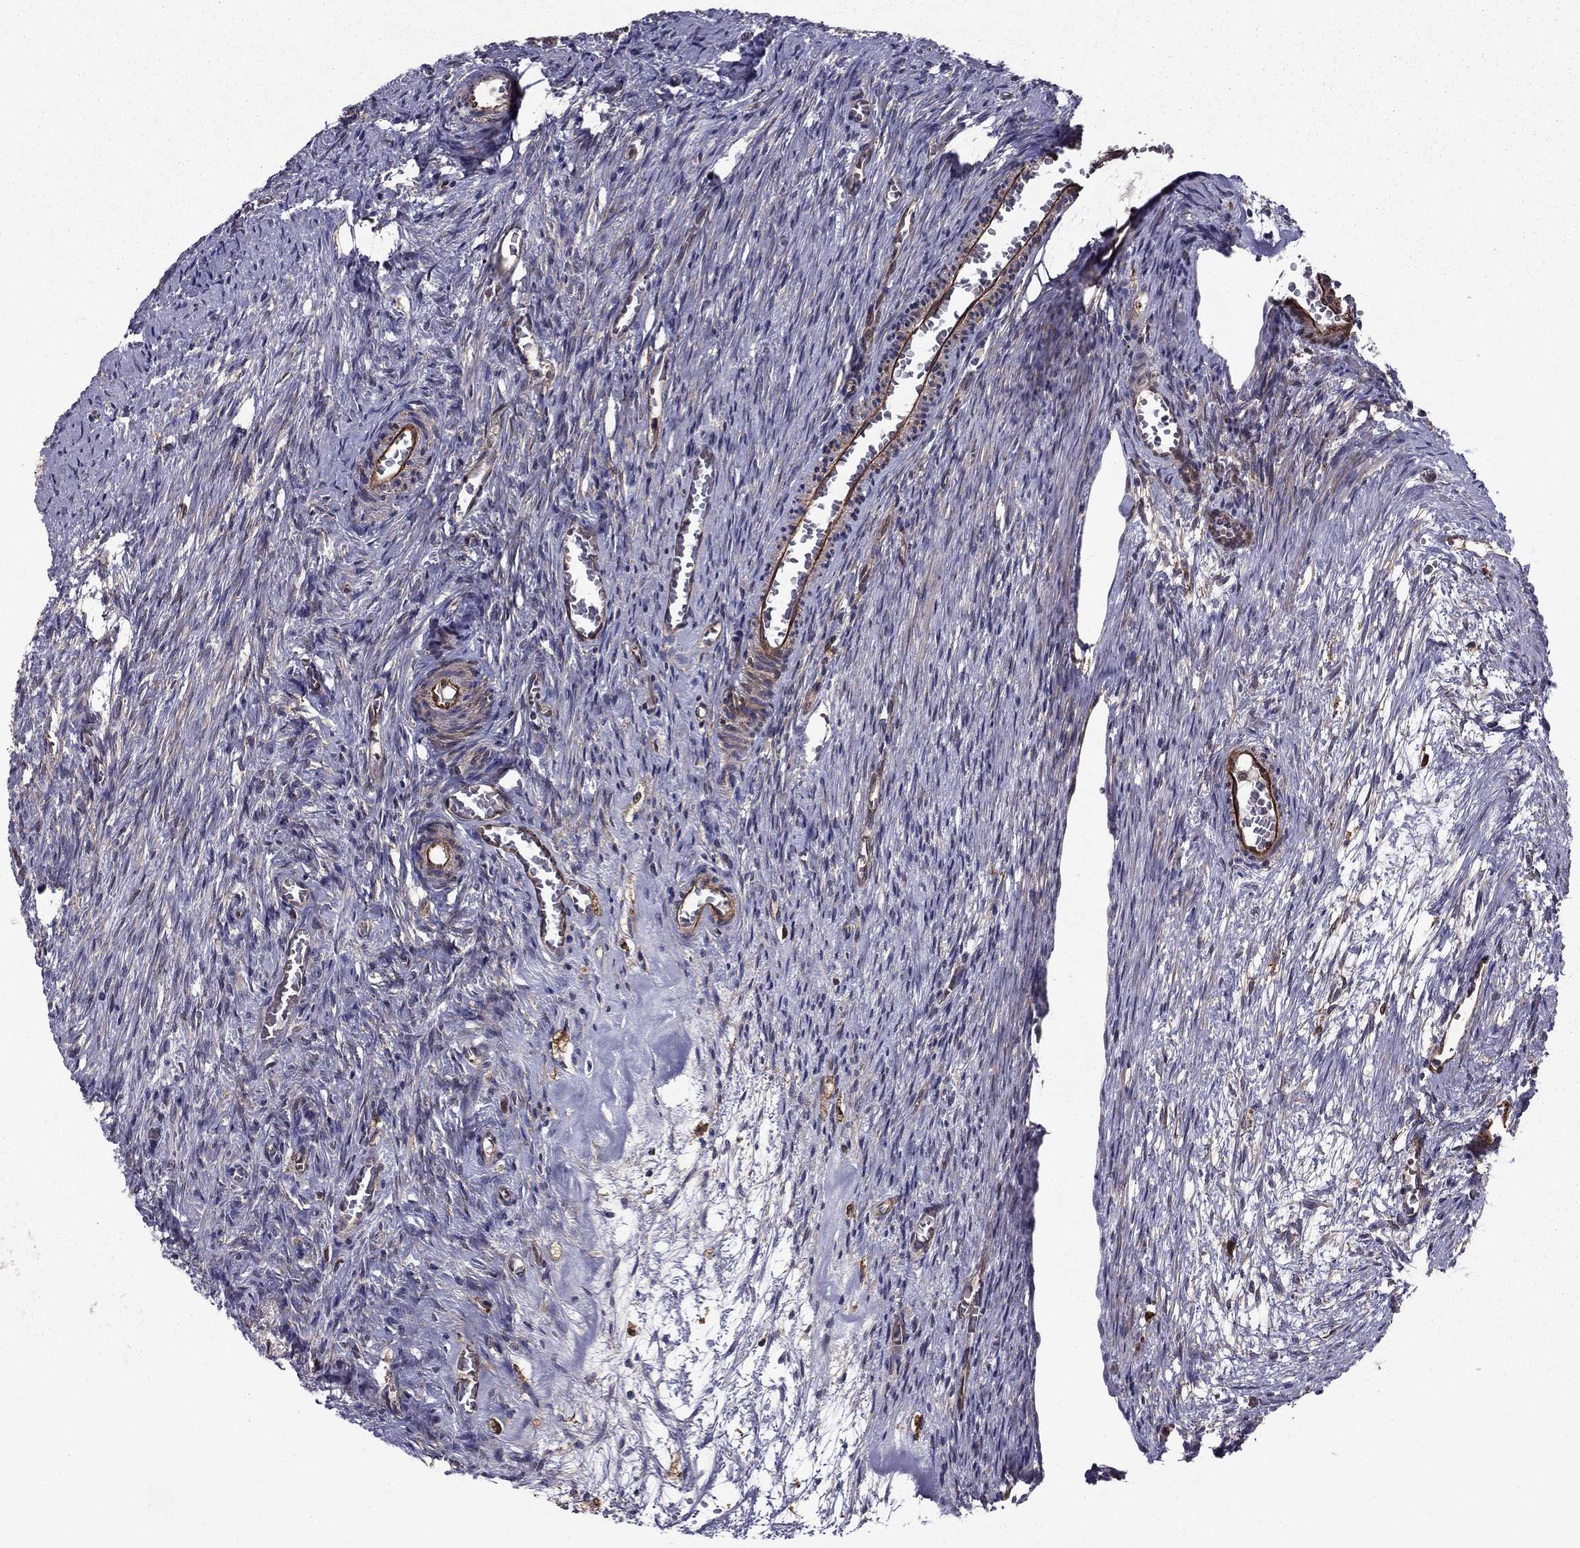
{"staining": {"intensity": "negative", "quantity": "none", "location": "none"}, "tissue": "ovary", "cell_type": "Ovarian stroma cells", "image_type": "normal", "snomed": [{"axis": "morphology", "description": "Normal tissue, NOS"}, {"axis": "topography", "description": "Ovary"}], "caption": "The photomicrograph displays no significant positivity in ovarian stroma cells of ovary.", "gene": "SHMT1", "patient": {"sex": "female", "age": 39}}